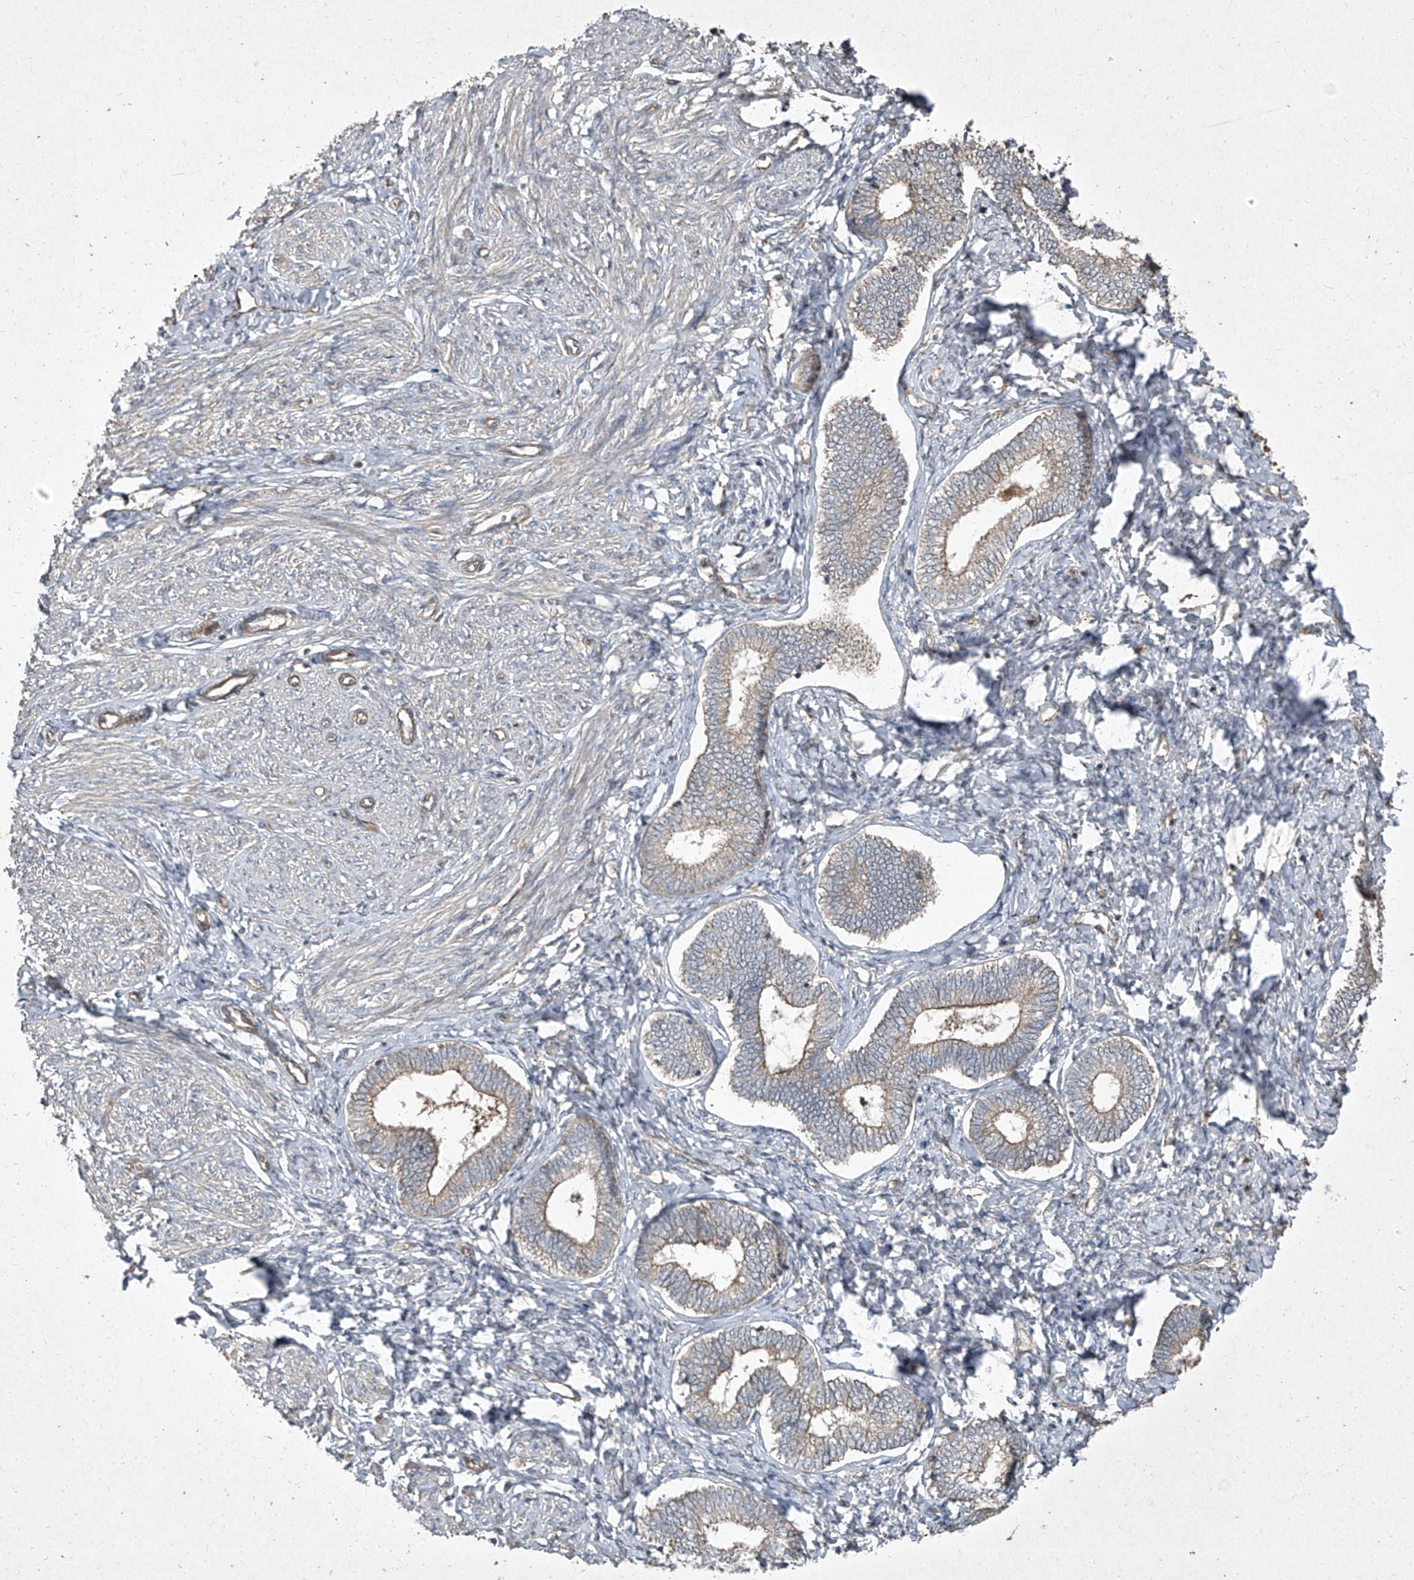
{"staining": {"intensity": "weak", "quantity": "<25%", "location": "cytoplasmic/membranous"}, "tissue": "endometrium", "cell_type": "Cells in endometrial stroma", "image_type": "normal", "snomed": [{"axis": "morphology", "description": "Normal tissue, NOS"}, {"axis": "topography", "description": "Endometrium"}], "caption": "Immunohistochemistry photomicrograph of unremarkable endometrium: human endometrium stained with DAB exhibits no significant protein positivity in cells in endometrial stroma. (DAB immunohistochemistry, high magnification).", "gene": "CCN1", "patient": {"sex": "female", "age": 72}}